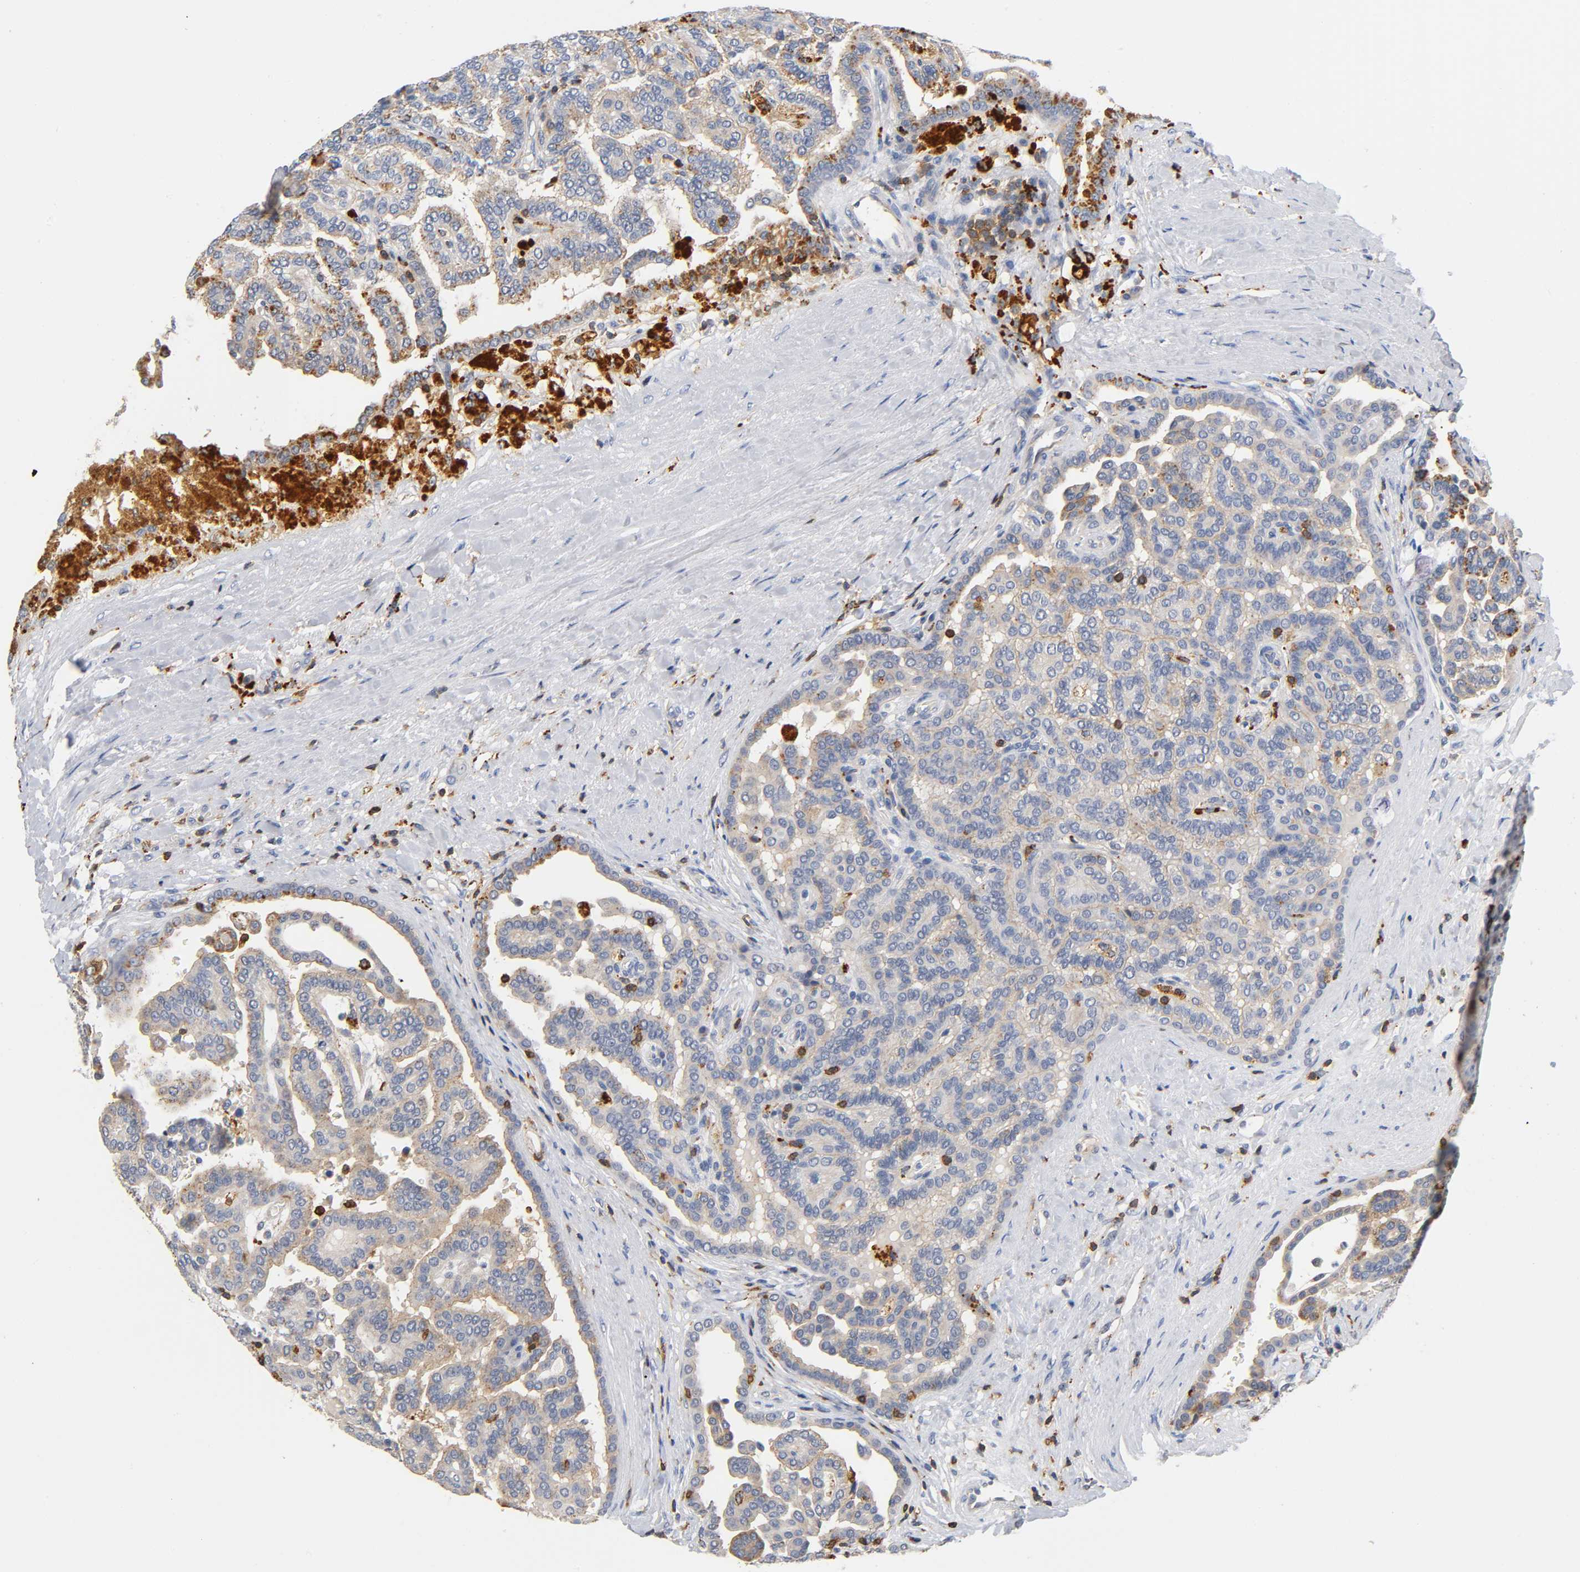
{"staining": {"intensity": "weak", "quantity": "25%-75%", "location": "cytoplasmic/membranous"}, "tissue": "renal cancer", "cell_type": "Tumor cells", "image_type": "cancer", "snomed": [{"axis": "morphology", "description": "Adenocarcinoma, NOS"}, {"axis": "topography", "description": "Kidney"}], "caption": "Renal cancer (adenocarcinoma) stained for a protein (brown) displays weak cytoplasmic/membranous positive expression in about 25%-75% of tumor cells.", "gene": "UCKL1", "patient": {"sex": "male", "age": 61}}